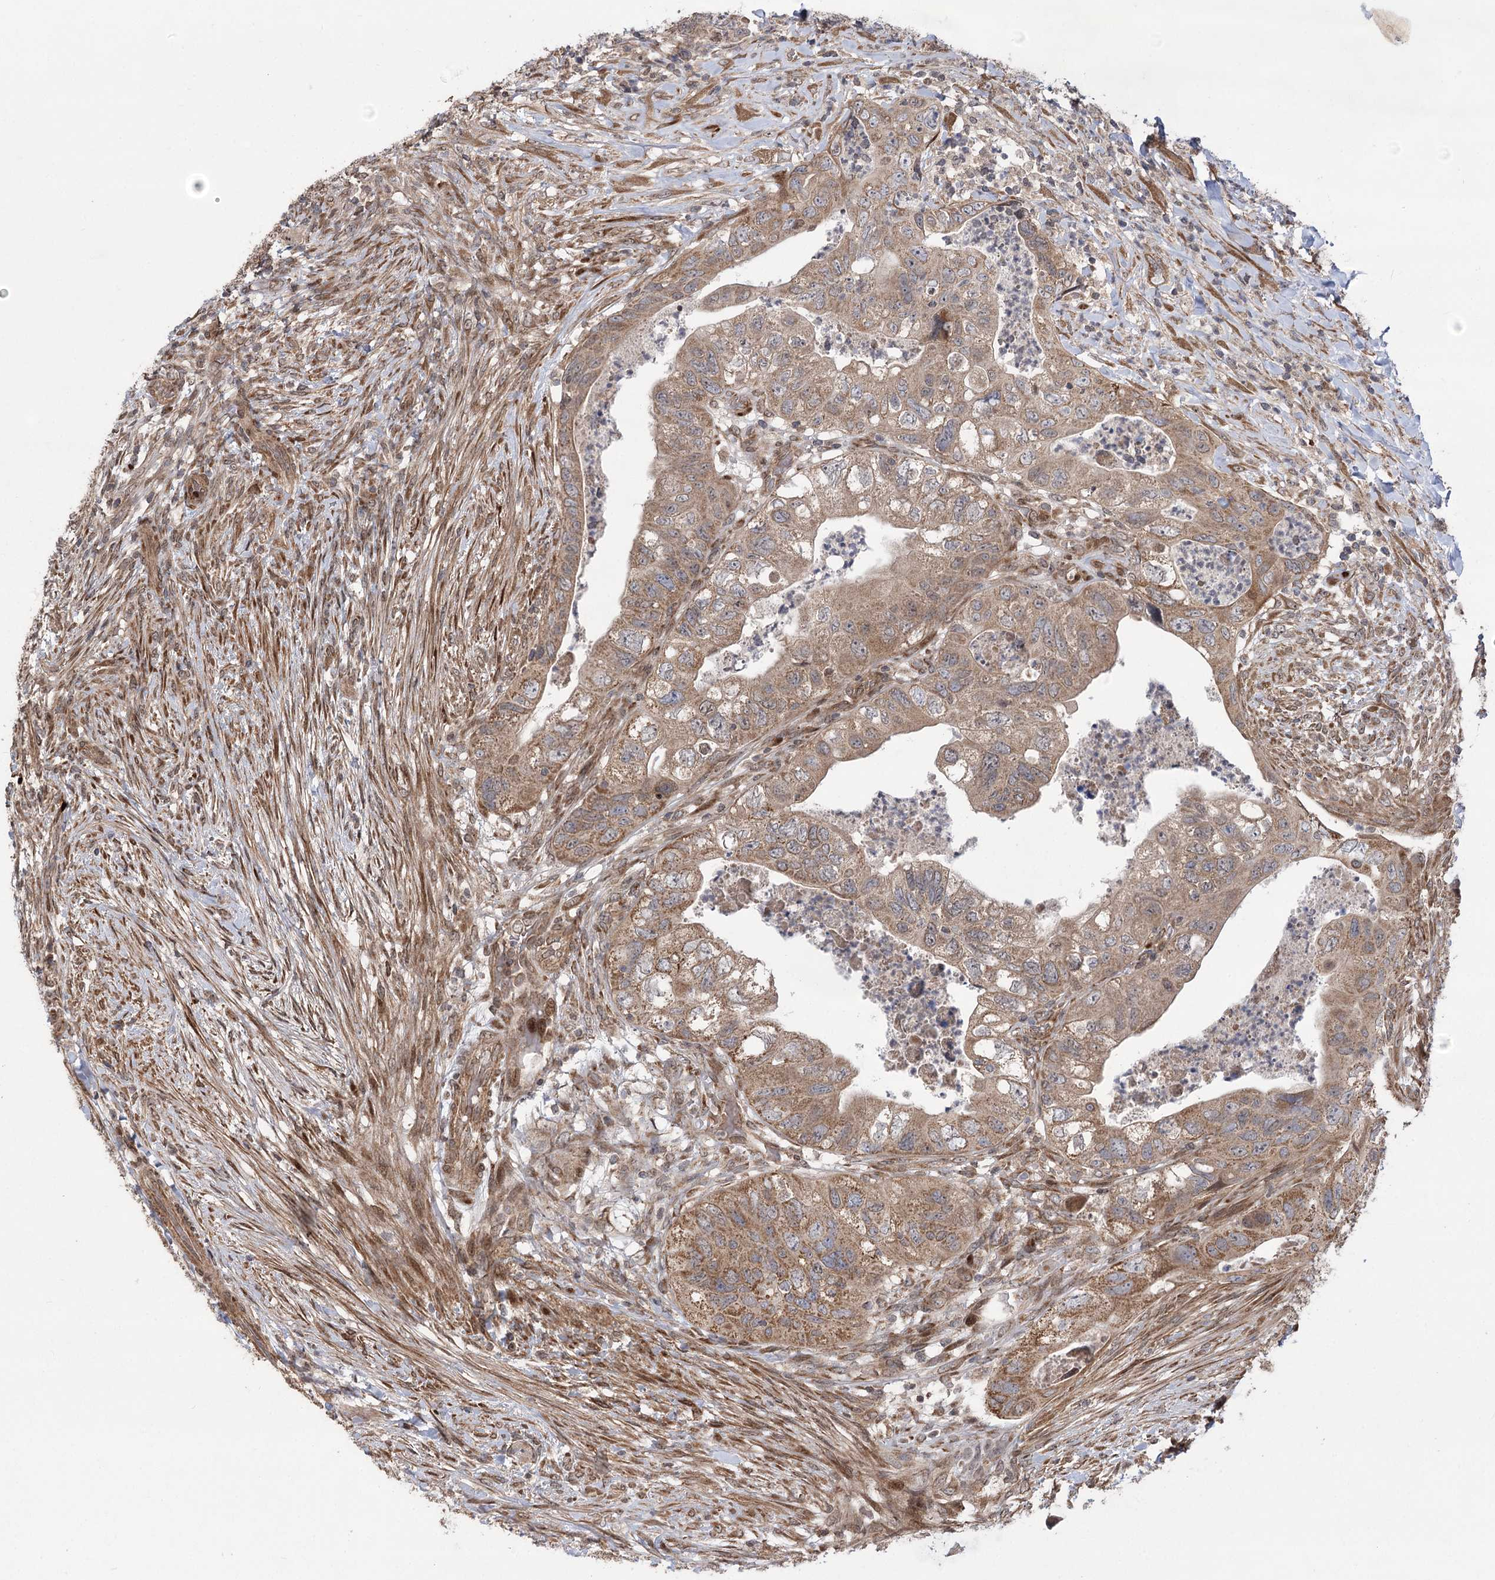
{"staining": {"intensity": "moderate", "quantity": ">75%", "location": "cytoplasmic/membranous"}, "tissue": "colorectal cancer", "cell_type": "Tumor cells", "image_type": "cancer", "snomed": [{"axis": "morphology", "description": "Adenocarcinoma, NOS"}, {"axis": "topography", "description": "Rectum"}], "caption": "The photomicrograph demonstrates staining of colorectal adenocarcinoma, revealing moderate cytoplasmic/membranous protein expression (brown color) within tumor cells.", "gene": "TENM2", "patient": {"sex": "male", "age": 63}}